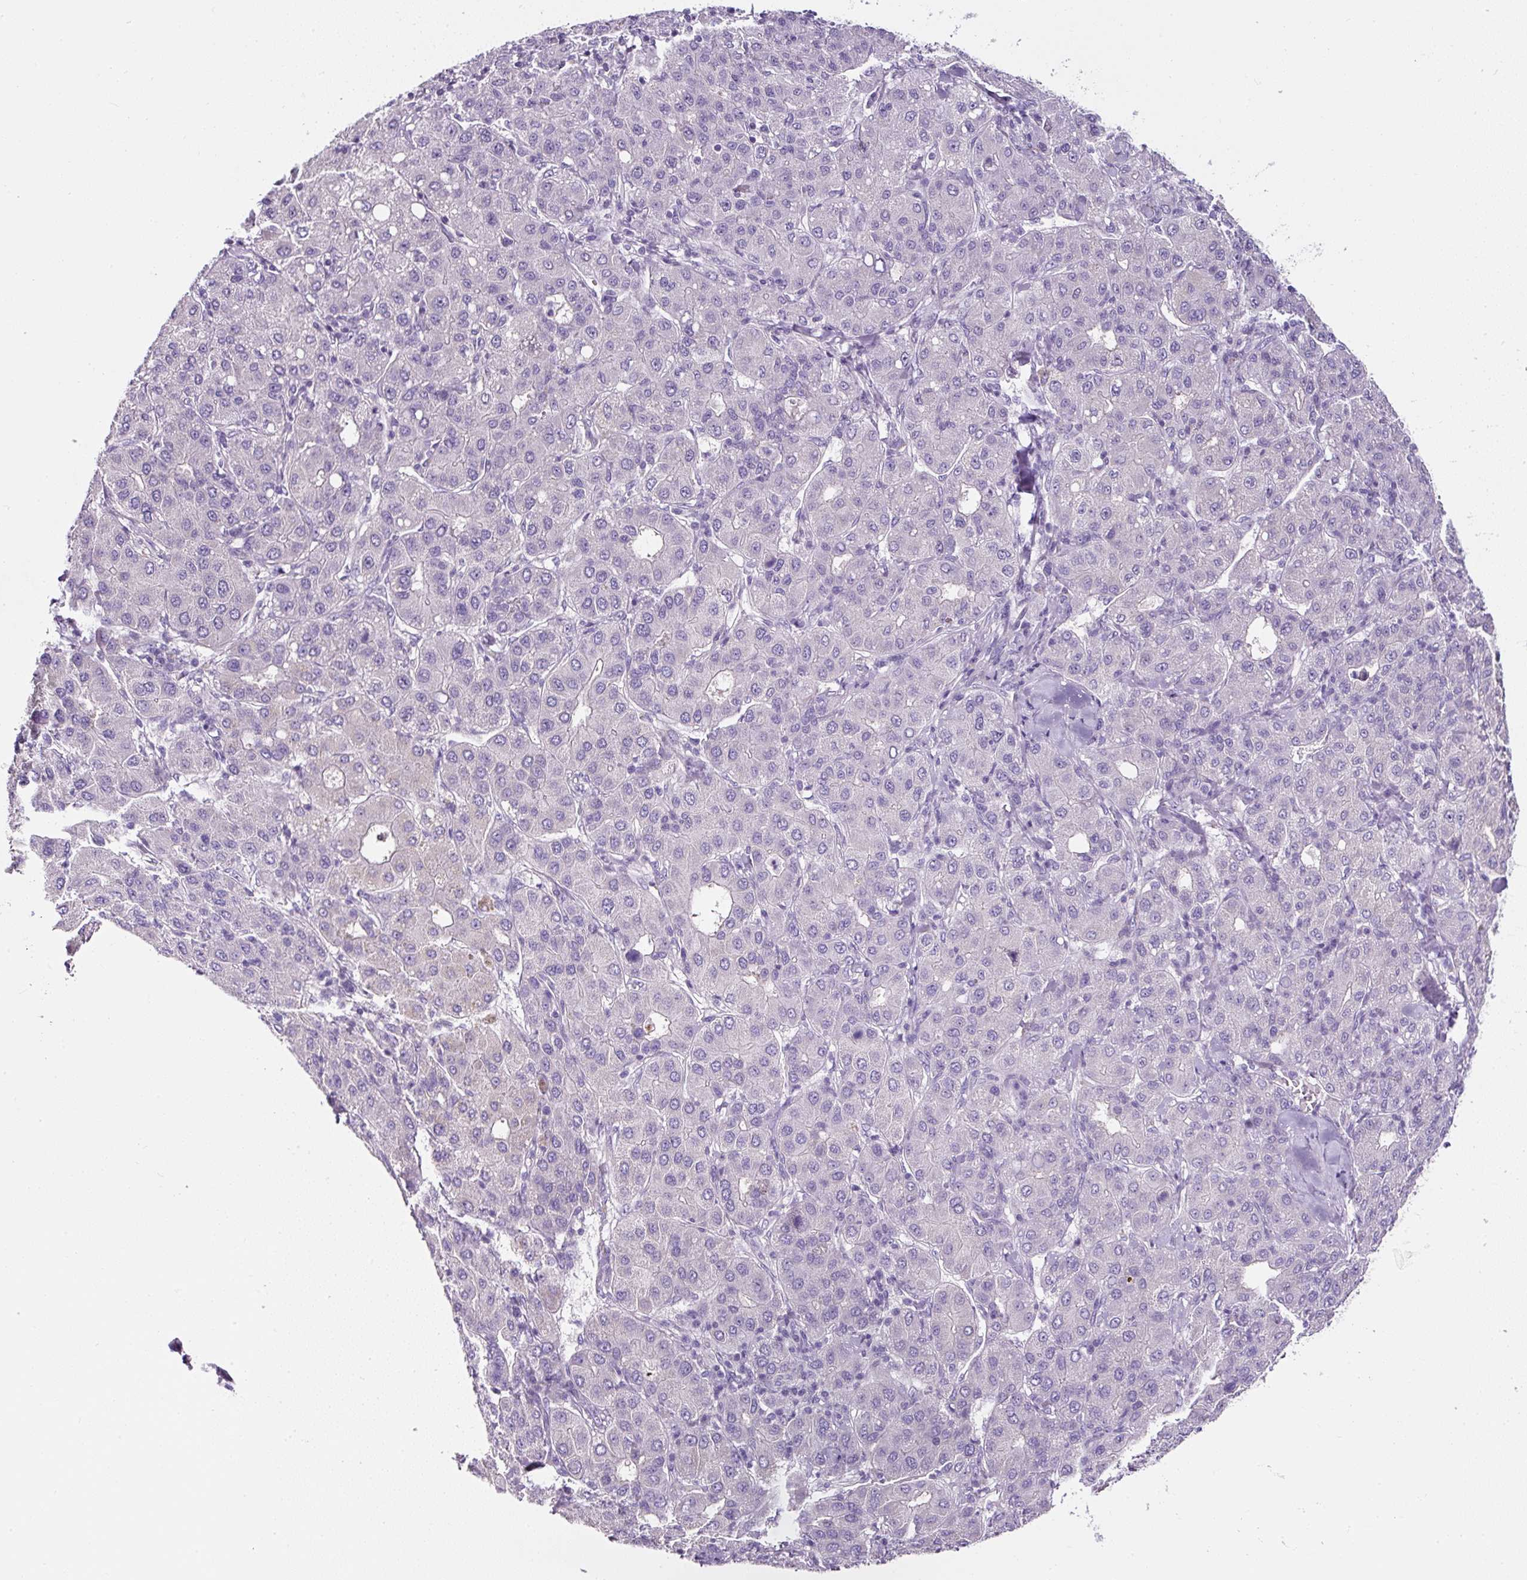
{"staining": {"intensity": "negative", "quantity": "none", "location": "none"}, "tissue": "liver cancer", "cell_type": "Tumor cells", "image_type": "cancer", "snomed": [{"axis": "morphology", "description": "Carcinoma, Hepatocellular, NOS"}, {"axis": "topography", "description": "Liver"}], "caption": "This histopathology image is of liver cancer (hepatocellular carcinoma) stained with immunohistochemistry (IHC) to label a protein in brown with the nuclei are counter-stained blue. There is no positivity in tumor cells.", "gene": "OR14A2", "patient": {"sex": "male", "age": 65}}